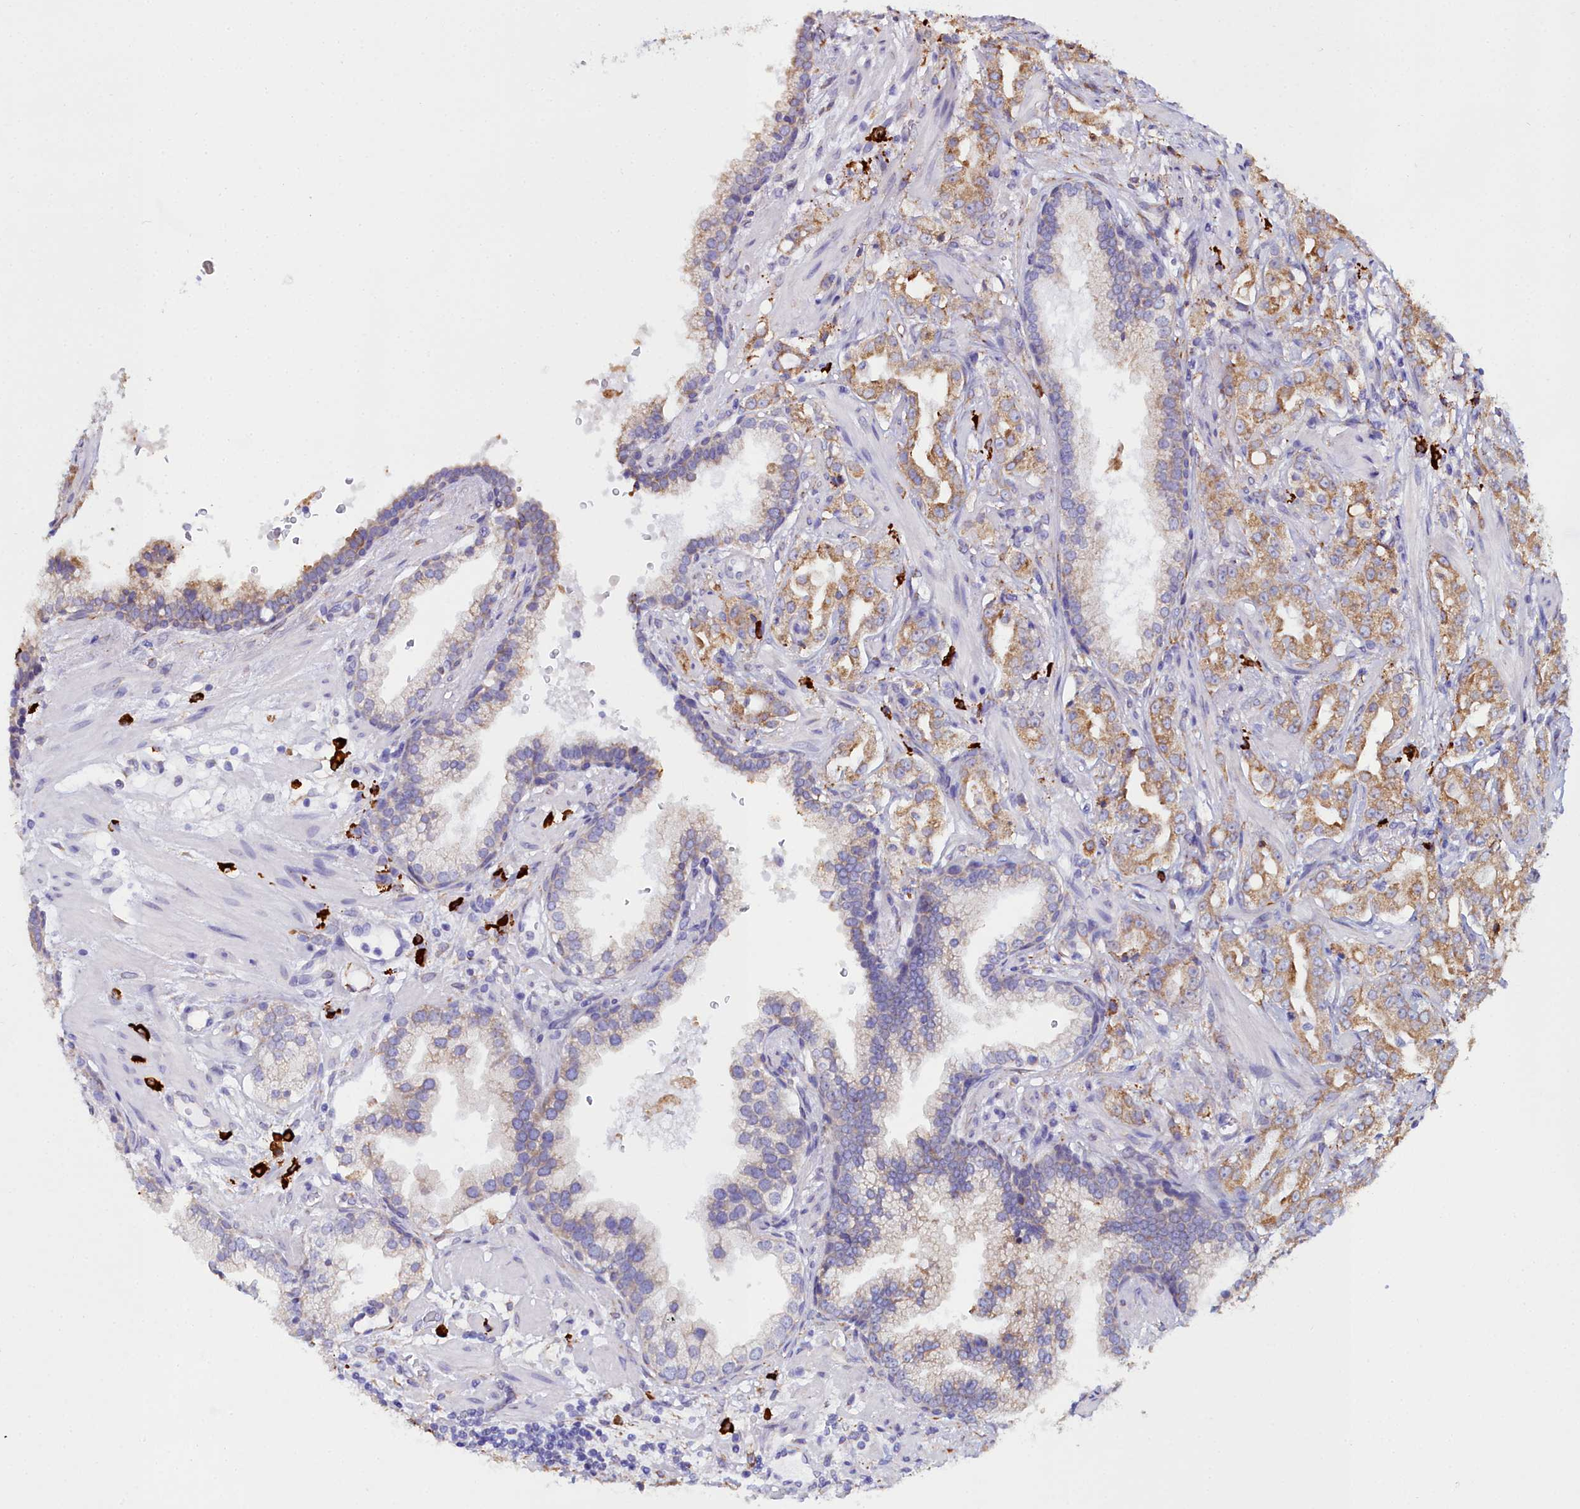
{"staining": {"intensity": "moderate", "quantity": ">75%", "location": "cytoplasmic/membranous"}, "tissue": "prostate cancer", "cell_type": "Tumor cells", "image_type": "cancer", "snomed": [{"axis": "morphology", "description": "Adenocarcinoma, High grade"}, {"axis": "topography", "description": "Prostate"}], "caption": "Protein expression by immunohistochemistry (IHC) demonstrates moderate cytoplasmic/membranous staining in approximately >75% of tumor cells in prostate cancer (high-grade adenocarcinoma).", "gene": "TXNDC5", "patient": {"sex": "male", "age": 63}}